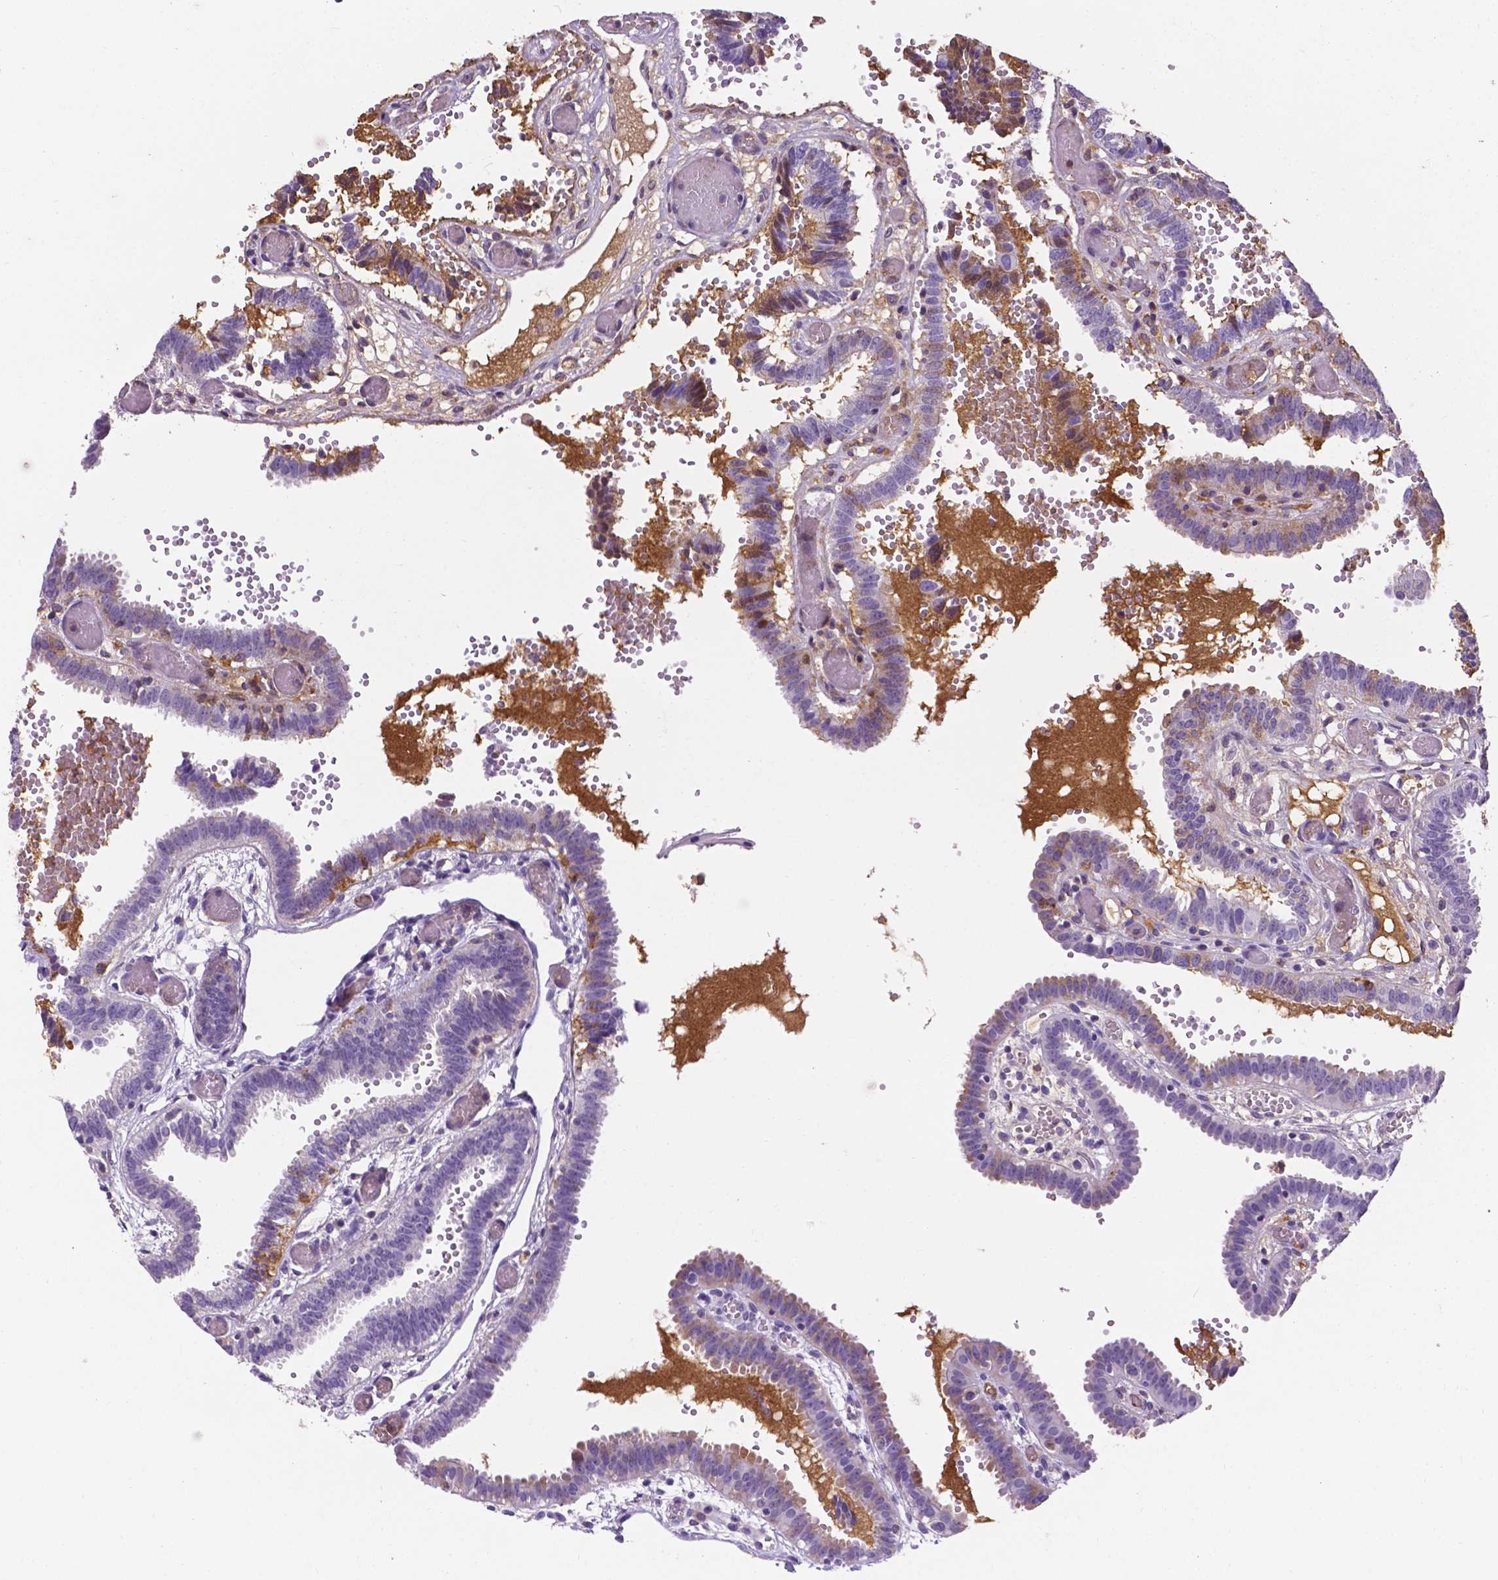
{"staining": {"intensity": "negative", "quantity": "none", "location": "none"}, "tissue": "fallopian tube", "cell_type": "Glandular cells", "image_type": "normal", "snomed": [{"axis": "morphology", "description": "Normal tissue, NOS"}, {"axis": "topography", "description": "Fallopian tube"}], "caption": "The photomicrograph shows no significant staining in glandular cells of fallopian tube. (Stains: DAB (3,3'-diaminobenzidine) immunohistochemistry (IHC) with hematoxylin counter stain, Microscopy: brightfield microscopy at high magnification).", "gene": "APOE", "patient": {"sex": "female", "age": 37}}